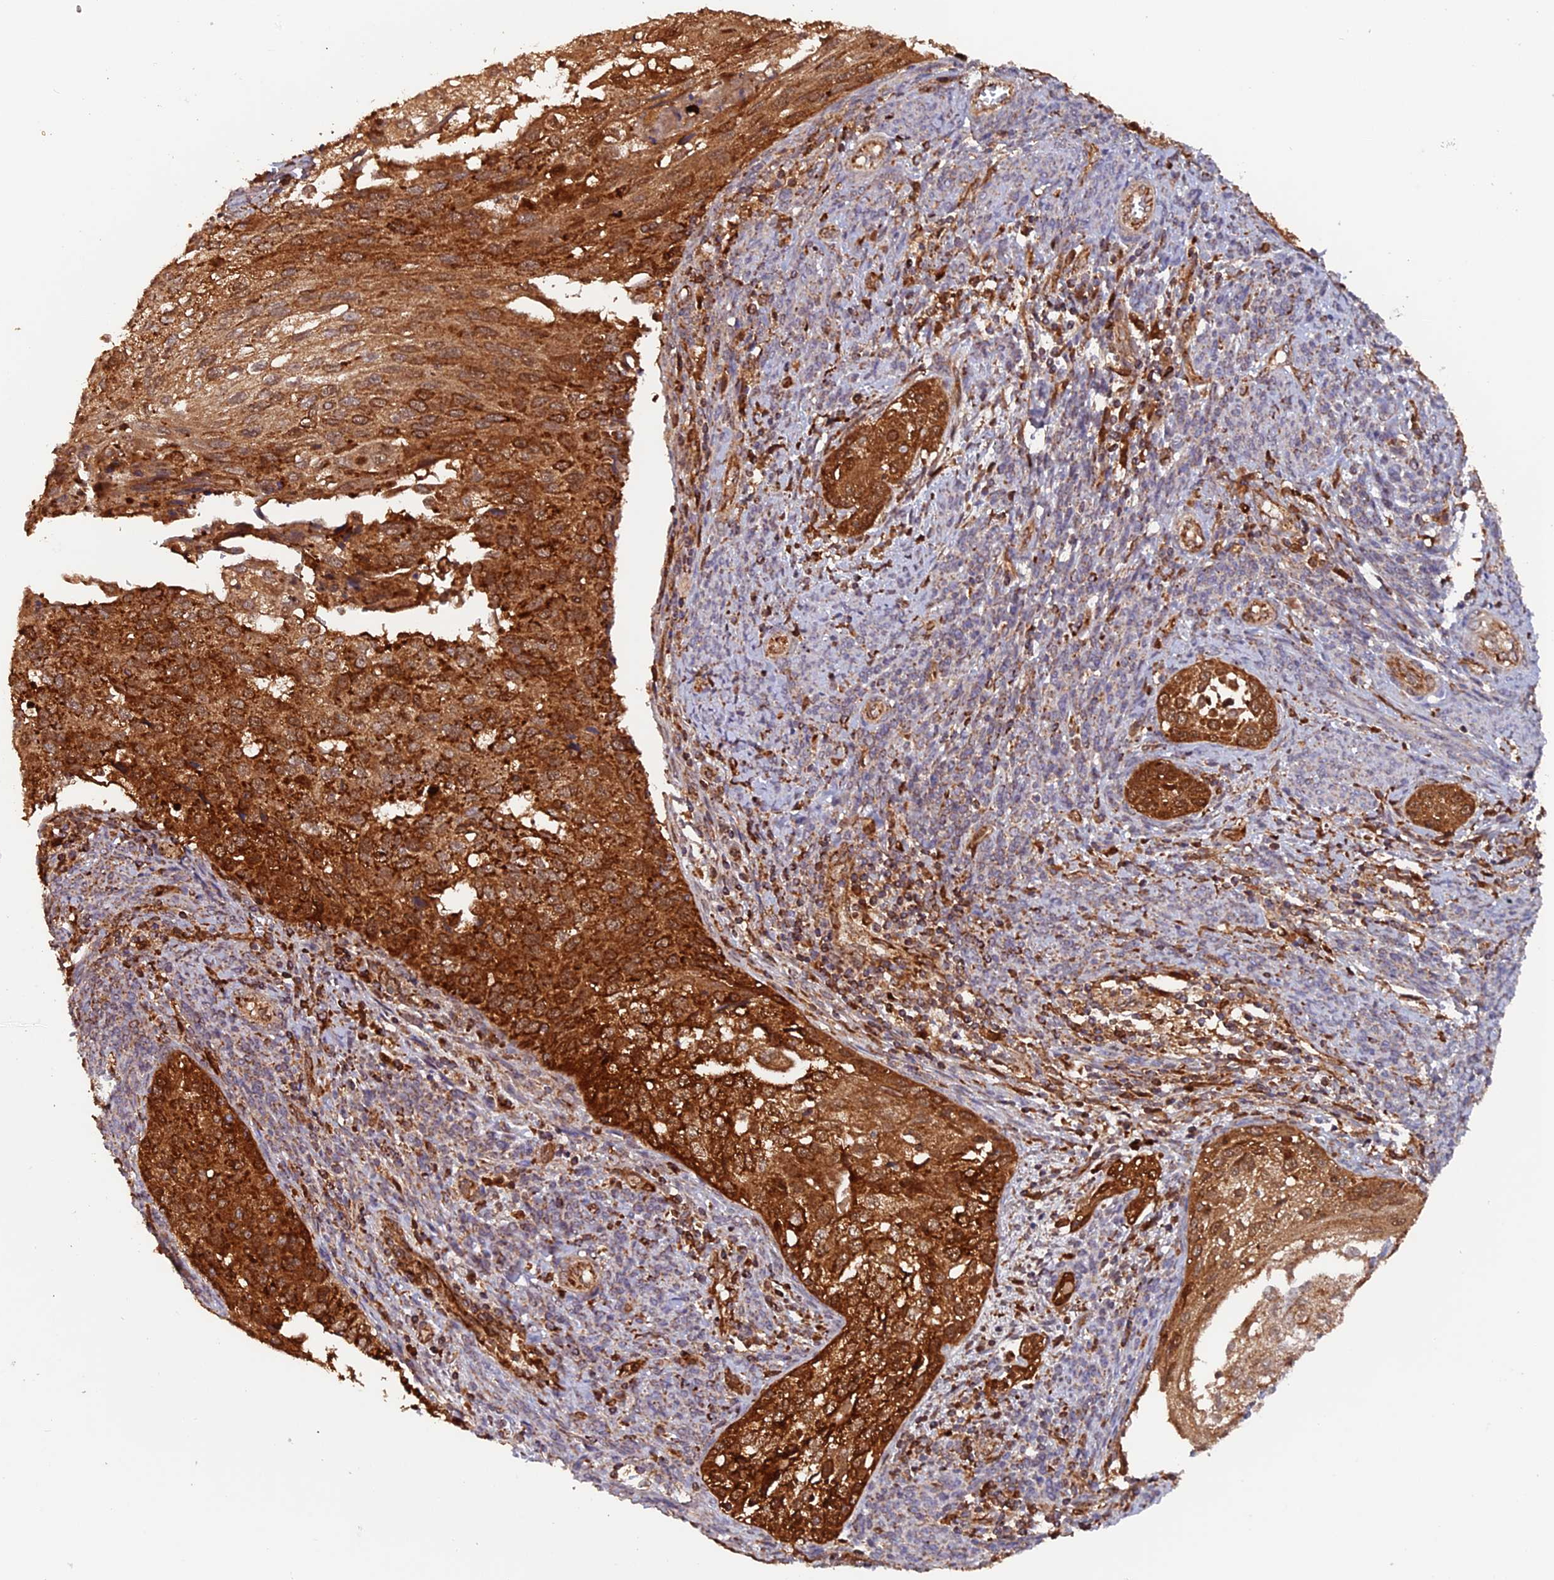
{"staining": {"intensity": "strong", "quantity": ">75%", "location": "cytoplasmic/membranous"}, "tissue": "cervical cancer", "cell_type": "Tumor cells", "image_type": "cancer", "snomed": [{"axis": "morphology", "description": "Squamous cell carcinoma, NOS"}, {"axis": "topography", "description": "Cervix"}], "caption": "This micrograph shows cervical cancer (squamous cell carcinoma) stained with IHC to label a protein in brown. The cytoplasmic/membranous of tumor cells show strong positivity for the protein. Nuclei are counter-stained blue.", "gene": "DTYMK", "patient": {"sex": "female", "age": 67}}